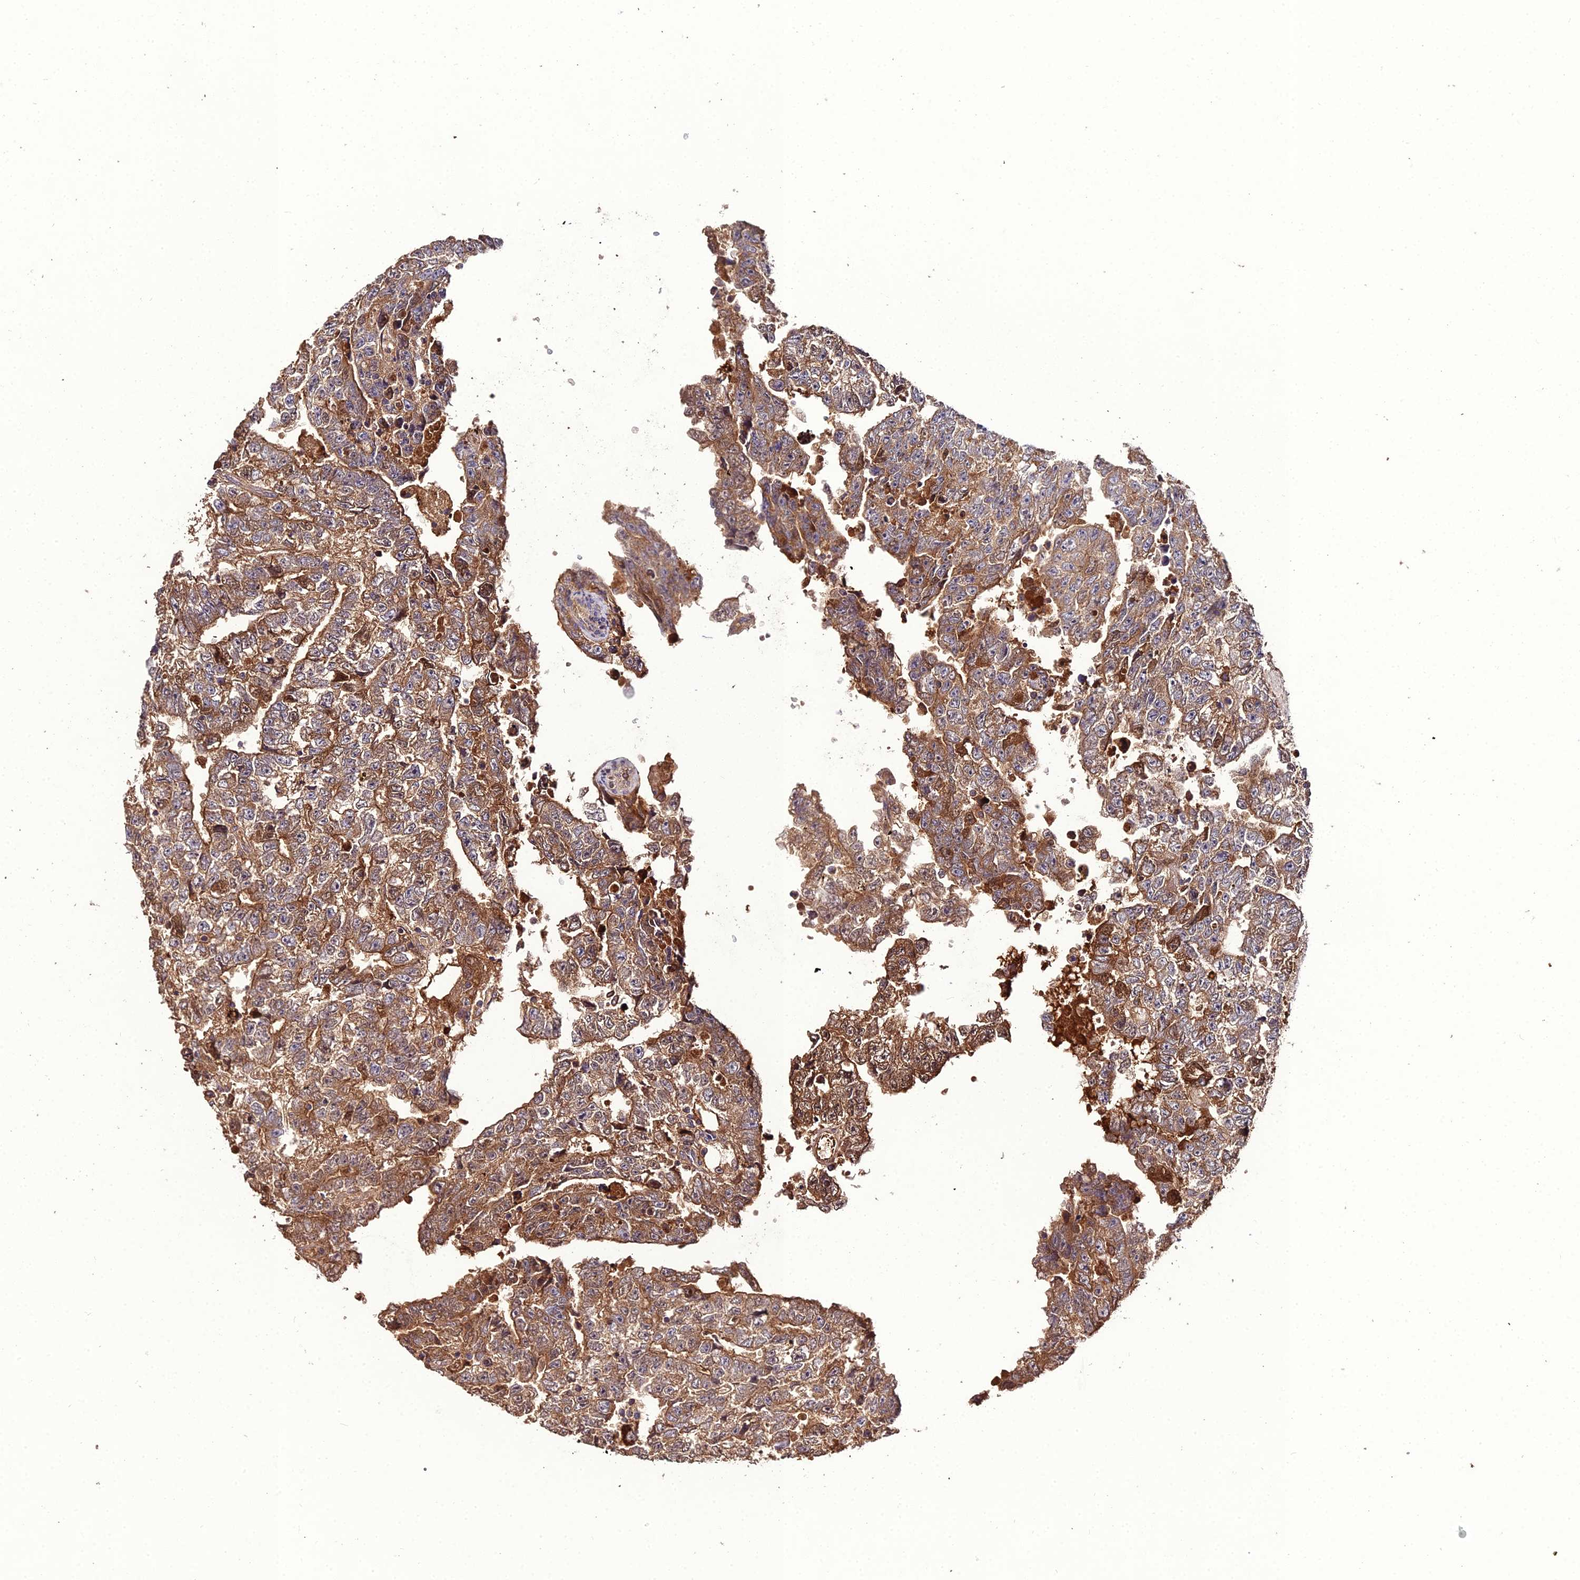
{"staining": {"intensity": "moderate", "quantity": ">75%", "location": "cytoplasmic/membranous"}, "tissue": "testis cancer", "cell_type": "Tumor cells", "image_type": "cancer", "snomed": [{"axis": "morphology", "description": "Carcinoma, Embryonal, NOS"}, {"axis": "topography", "description": "Testis"}], "caption": "The image exhibits staining of testis embryonal carcinoma, revealing moderate cytoplasmic/membranous protein expression (brown color) within tumor cells.", "gene": "KCTD16", "patient": {"sex": "male", "age": 25}}